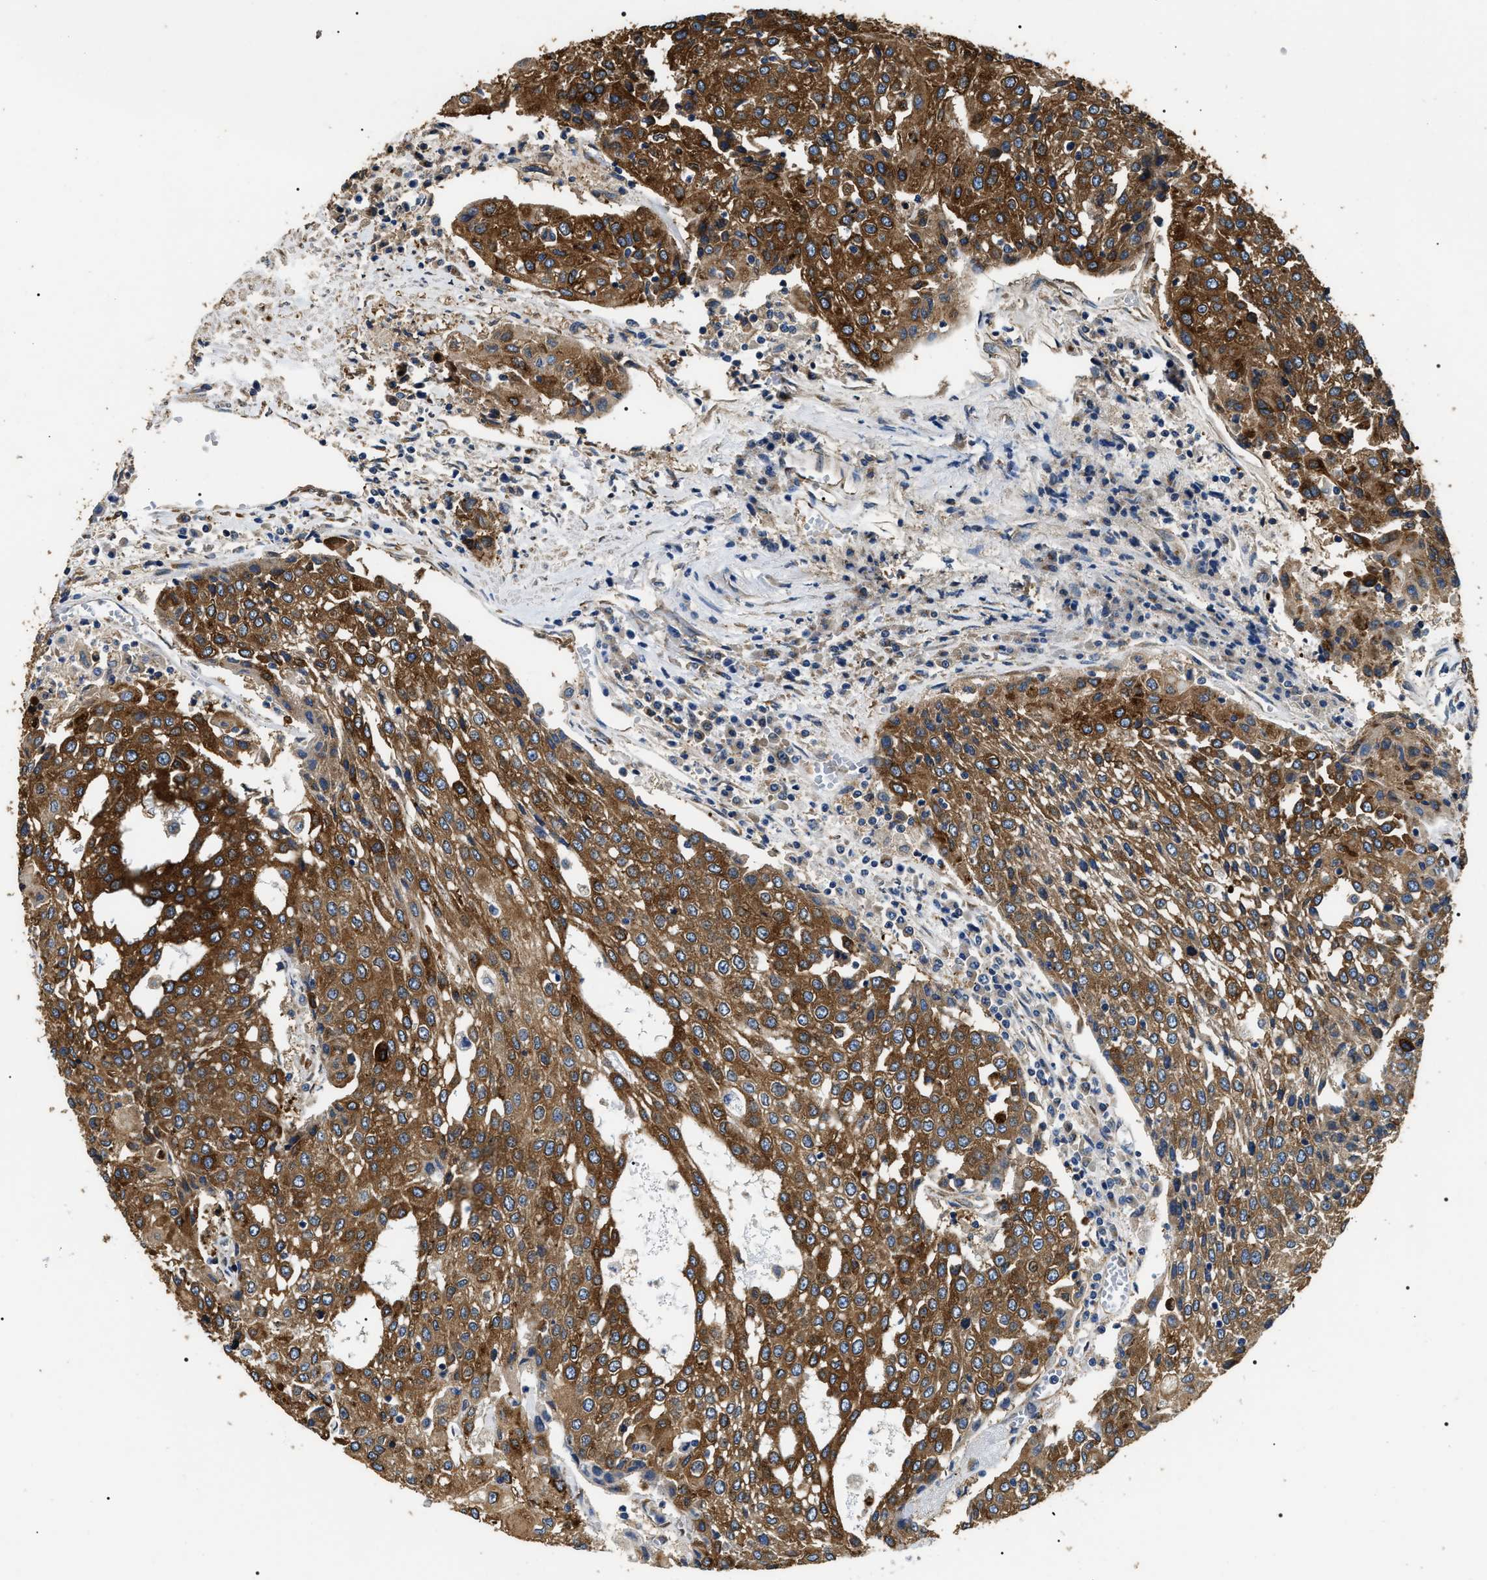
{"staining": {"intensity": "strong", "quantity": ">75%", "location": "cytoplasmic/membranous"}, "tissue": "urothelial cancer", "cell_type": "Tumor cells", "image_type": "cancer", "snomed": [{"axis": "morphology", "description": "Urothelial carcinoma, High grade"}, {"axis": "topography", "description": "Urinary bladder"}], "caption": "Immunohistochemical staining of high-grade urothelial carcinoma demonstrates high levels of strong cytoplasmic/membranous positivity in about >75% of tumor cells.", "gene": "KTN1", "patient": {"sex": "female", "age": 85}}